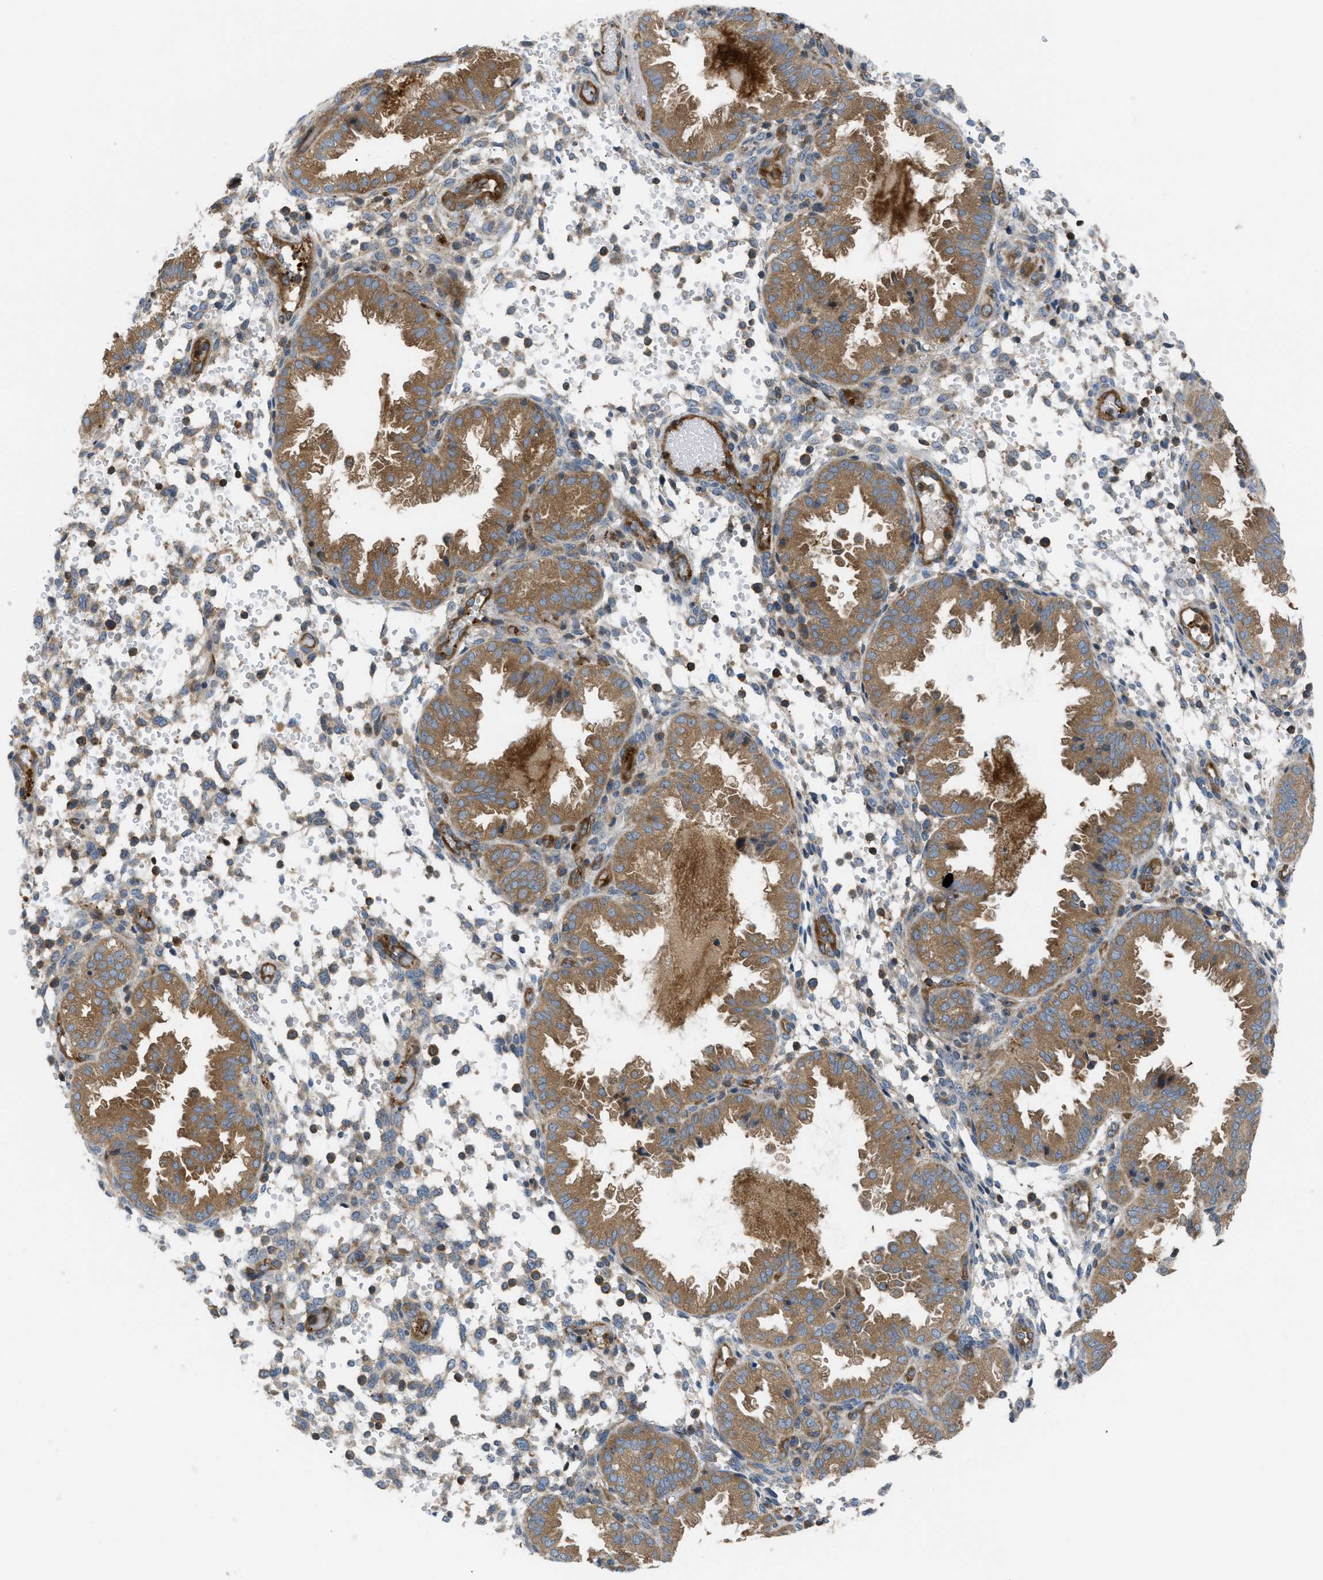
{"staining": {"intensity": "moderate", "quantity": "25%-75%", "location": "cytoplasmic/membranous"}, "tissue": "endometrium", "cell_type": "Cells in endometrial stroma", "image_type": "normal", "snomed": [{"axis": "morphology", "description": "Normal tissue, NOS"}, {"axis": "topography", "description": "Endometrium"}], "caption": "Moderate cytoplasmic/membranous positivity is seen in about 25%-75% of cells in endometrial stroma in normal endometrium. The staining is performed using DAB brown chromogen to label protein expression. The nuclei are counter-stained blue using hematoxylin.", "gene": "ATP2A3", "patient": {"sex": "female", "age": 33}}